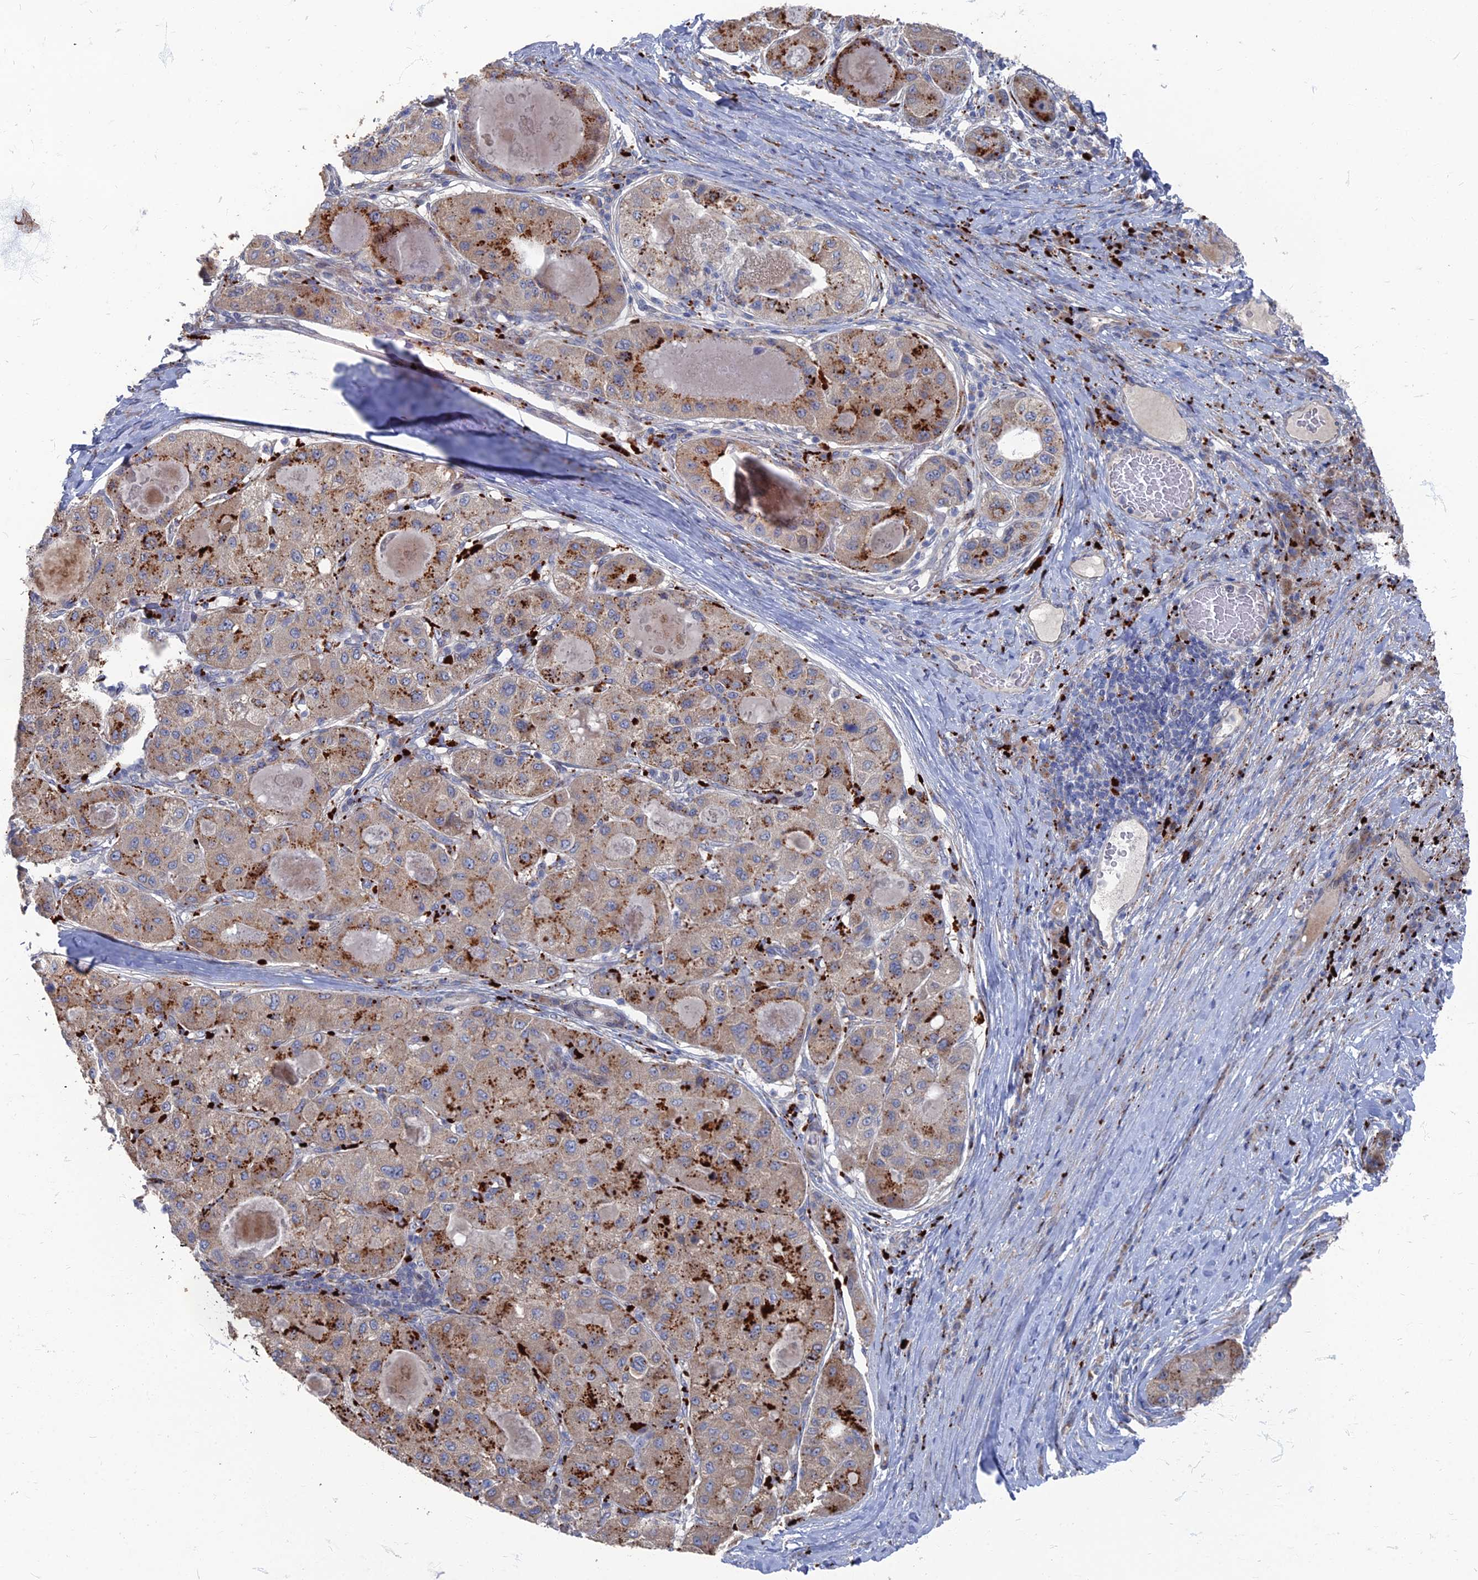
{"staining": {"intensity": "strong", "quantity": "<25%", "location": "cytoplasmic/membranous"}, "tissue": "liver cancer", "cell_type": "Tumor cells", "image_type": "cancer", "snomed": [{"axis": "morphology", "description": "Carcinoma, Hepatocellular, NOS"}, {"axis": "topography", "description": "Liver"}], "caption": "Protein staining of liver hepatocellular carcinoma tissue displays strong cytoplasmic/membranous staining in about <25% of tumor cells. The protein of interest is shown in brown color, while the nuclei are stained blue.", "gene": "TMEM128", "patient": {"sex": "male", "age": 80}}